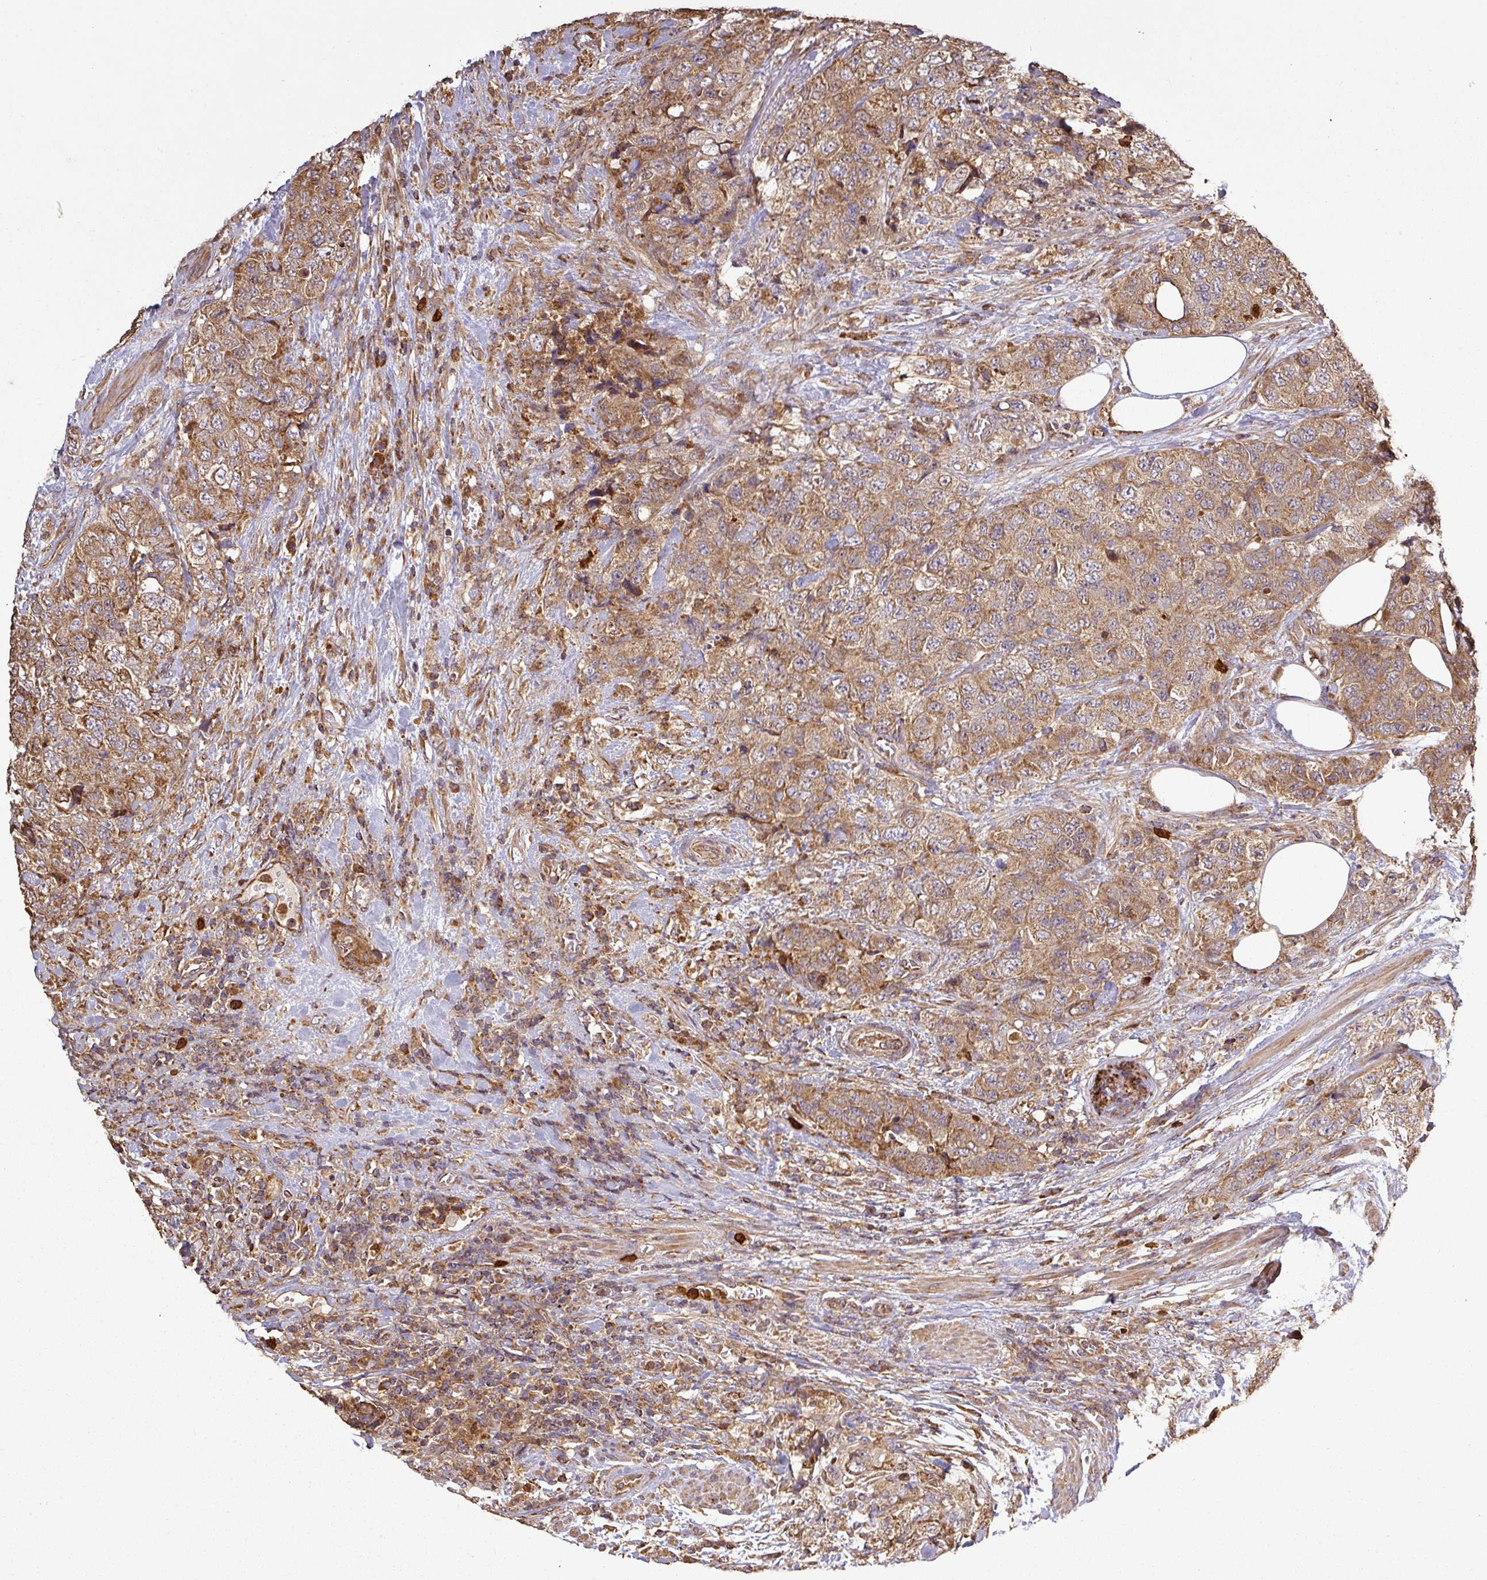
{"staining": {"intensity": "moderate", "quantity": ">75%", "location": "cytoplasmic/membranous"}, "tissue": "urothelial cancer", "cell_type": "Tumor cells", "image_type": "cancer", "snomed": [{"axis": "morphology", "description": "Urothelial carcinoma, High grade"}, {"axis": "topography", "description": "Urinary bladder"}], "caption": "Human high-grade urothelial carcinoma stained with a protein marker reveals moderate staining in tumor cells.", "gene": "PLEKHM1", "patient": {"sex": "female", "age": 78}}